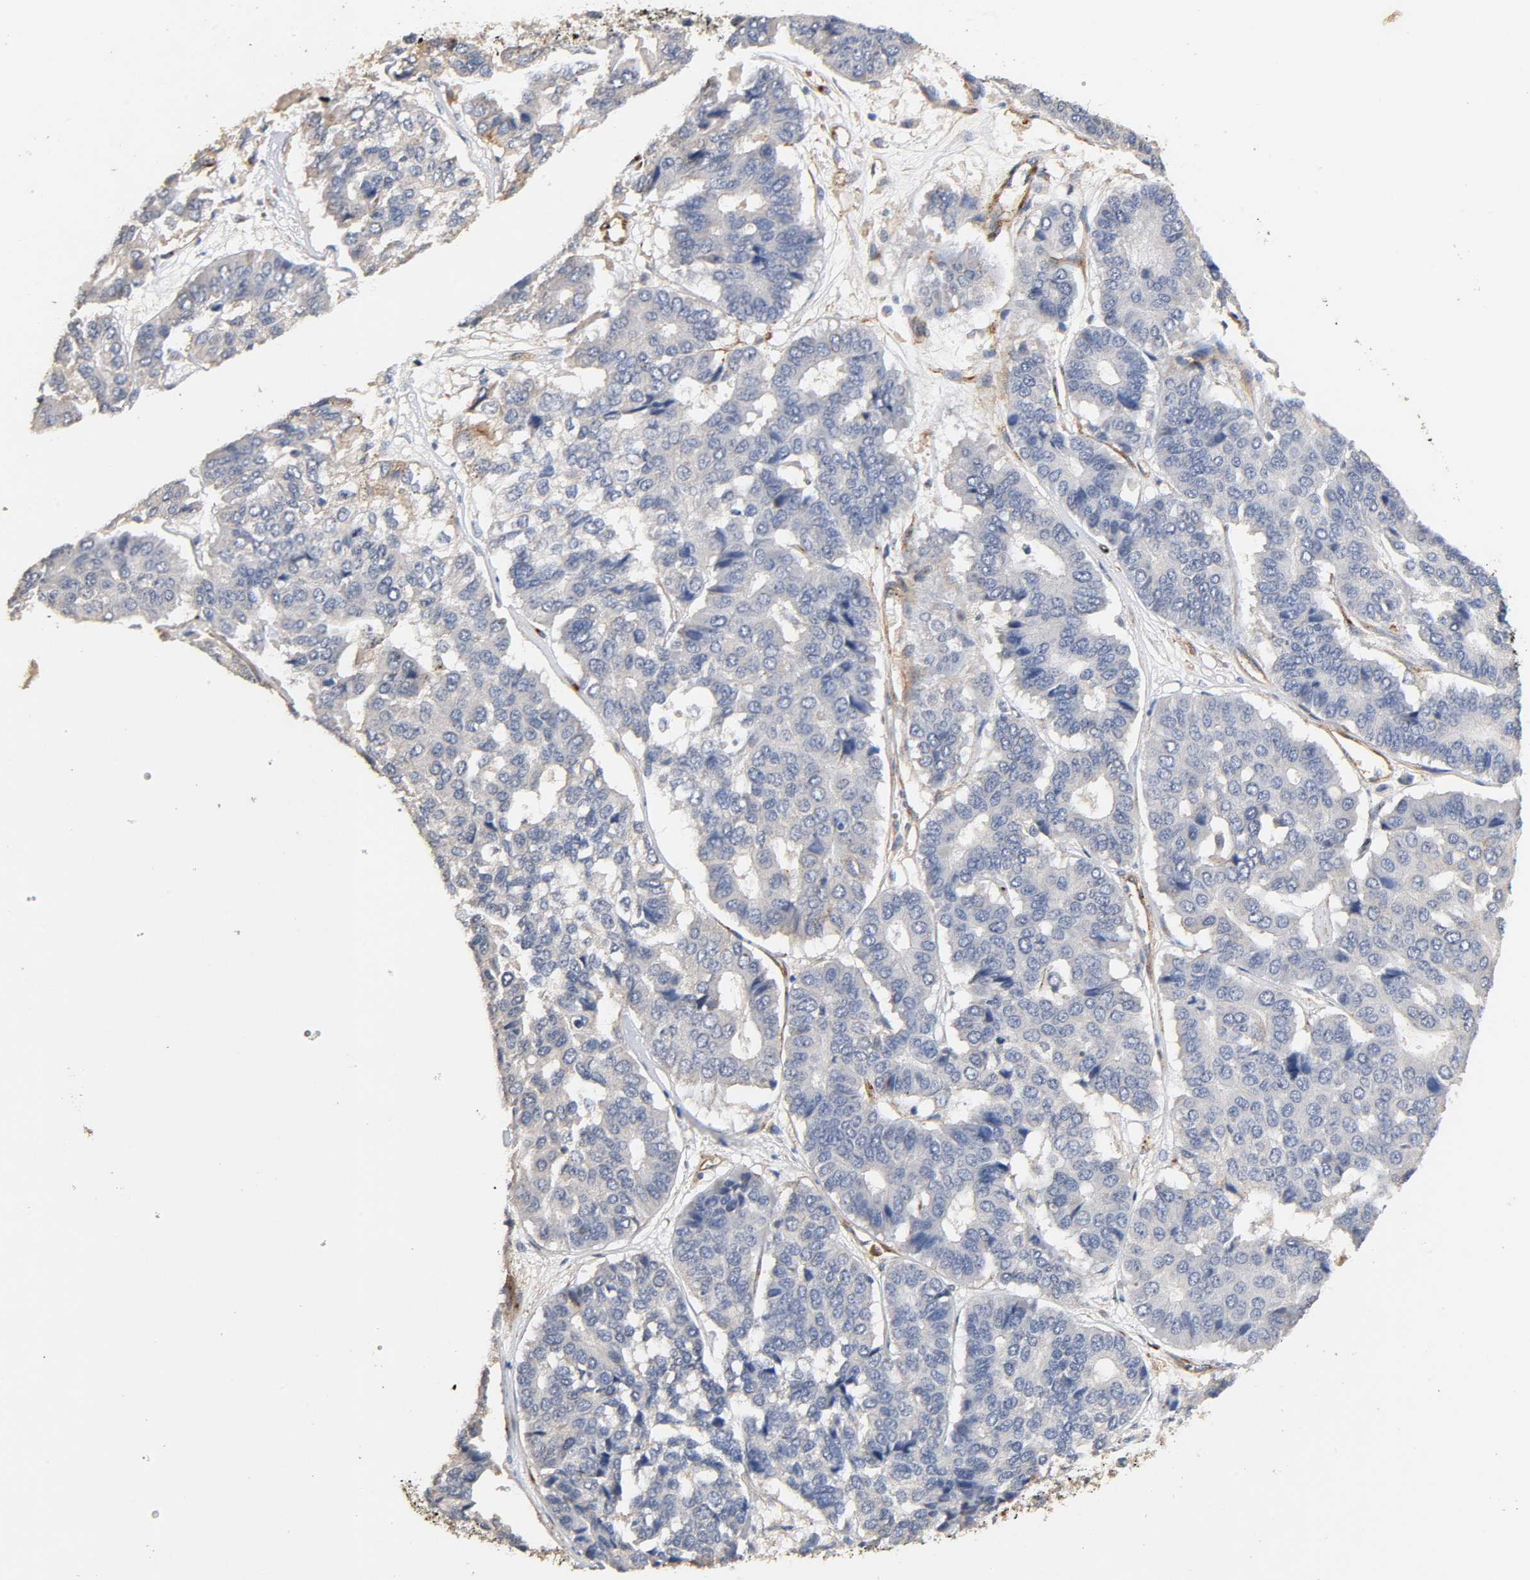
{"staining": {"intensity": "negative", "quantity": "none", "location": "none"}, "tissue": "pancreatic cancer", "cell_type": "Tumor cells", "image_type": "cancer", "snomed": [{"axis": "morphology", "description": "Adenocarcinoma, NOS"}, {"axis": "topography", "description": "Pancreas"}], "caption": "DAB (3,3'-diaminobenzidine) immunohistochemical staining of adenocarcinoma (pancreatic) shows no significant positivity in tumor cells.", "gene": "IFITM3", "patient": {"sex": "male", "age": 50}}